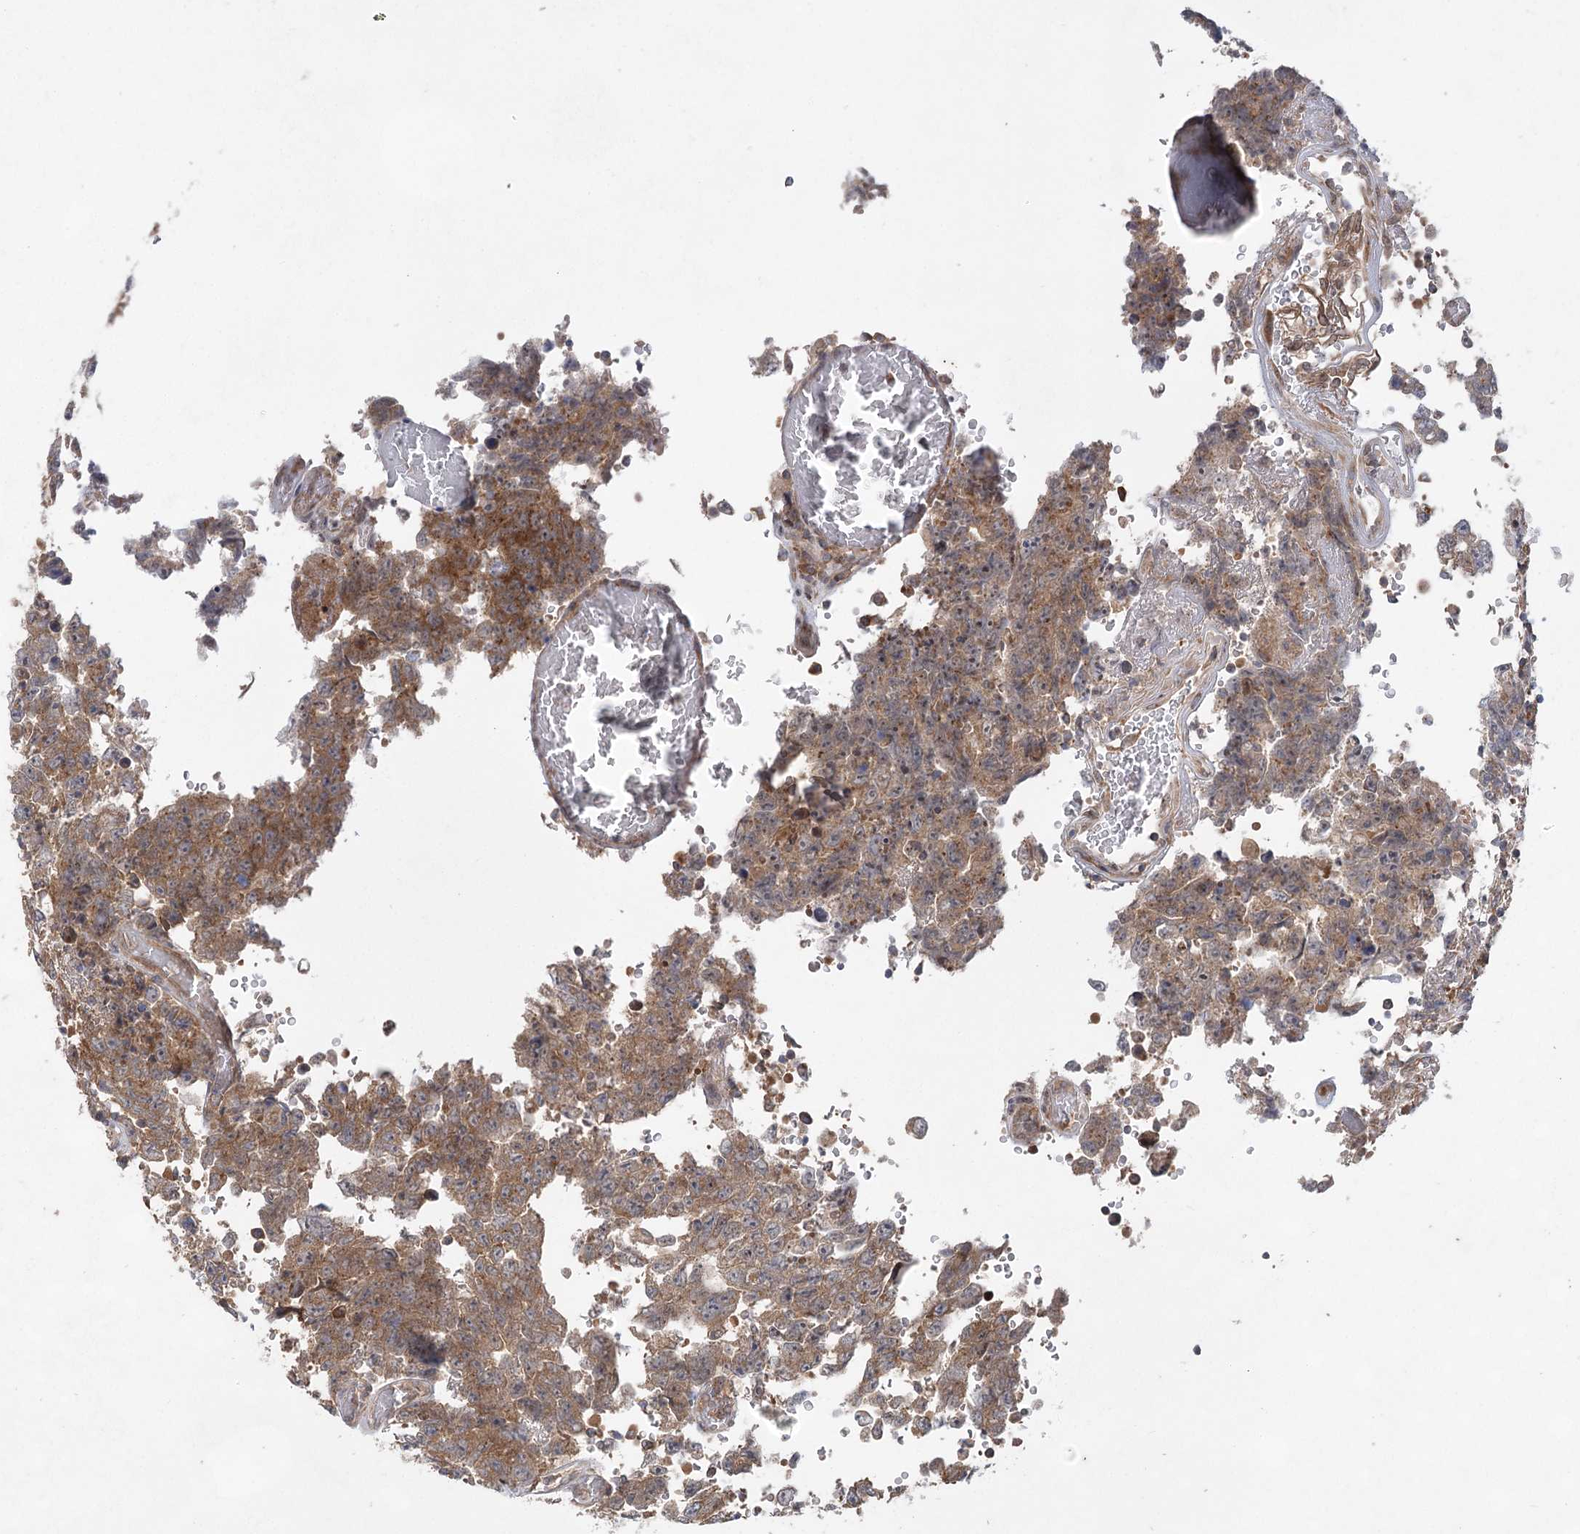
{"staining": {"intensity": "moderate", "quantity": ">75%", "location": "cytoplasmic/membranous"}, "tissue": "testis cancer", "cell_type": "Tumor cells", "image_type": "cancer", "snomed": [{"axis": "morphology", "description": "Carcinoma, Embryonal, NOS"}, {"axis": "topography", "description": "Testis"}], "caption": "High-power microscopy captured an immunohistochemistry photomicrograph of embryonal carcinoma (testis), revealing moderate cytoplasmic/membranous staining in about >75% of tumor cells.", "gene": "EIF3A", "patient": {"sex": "male", "age": 26}}